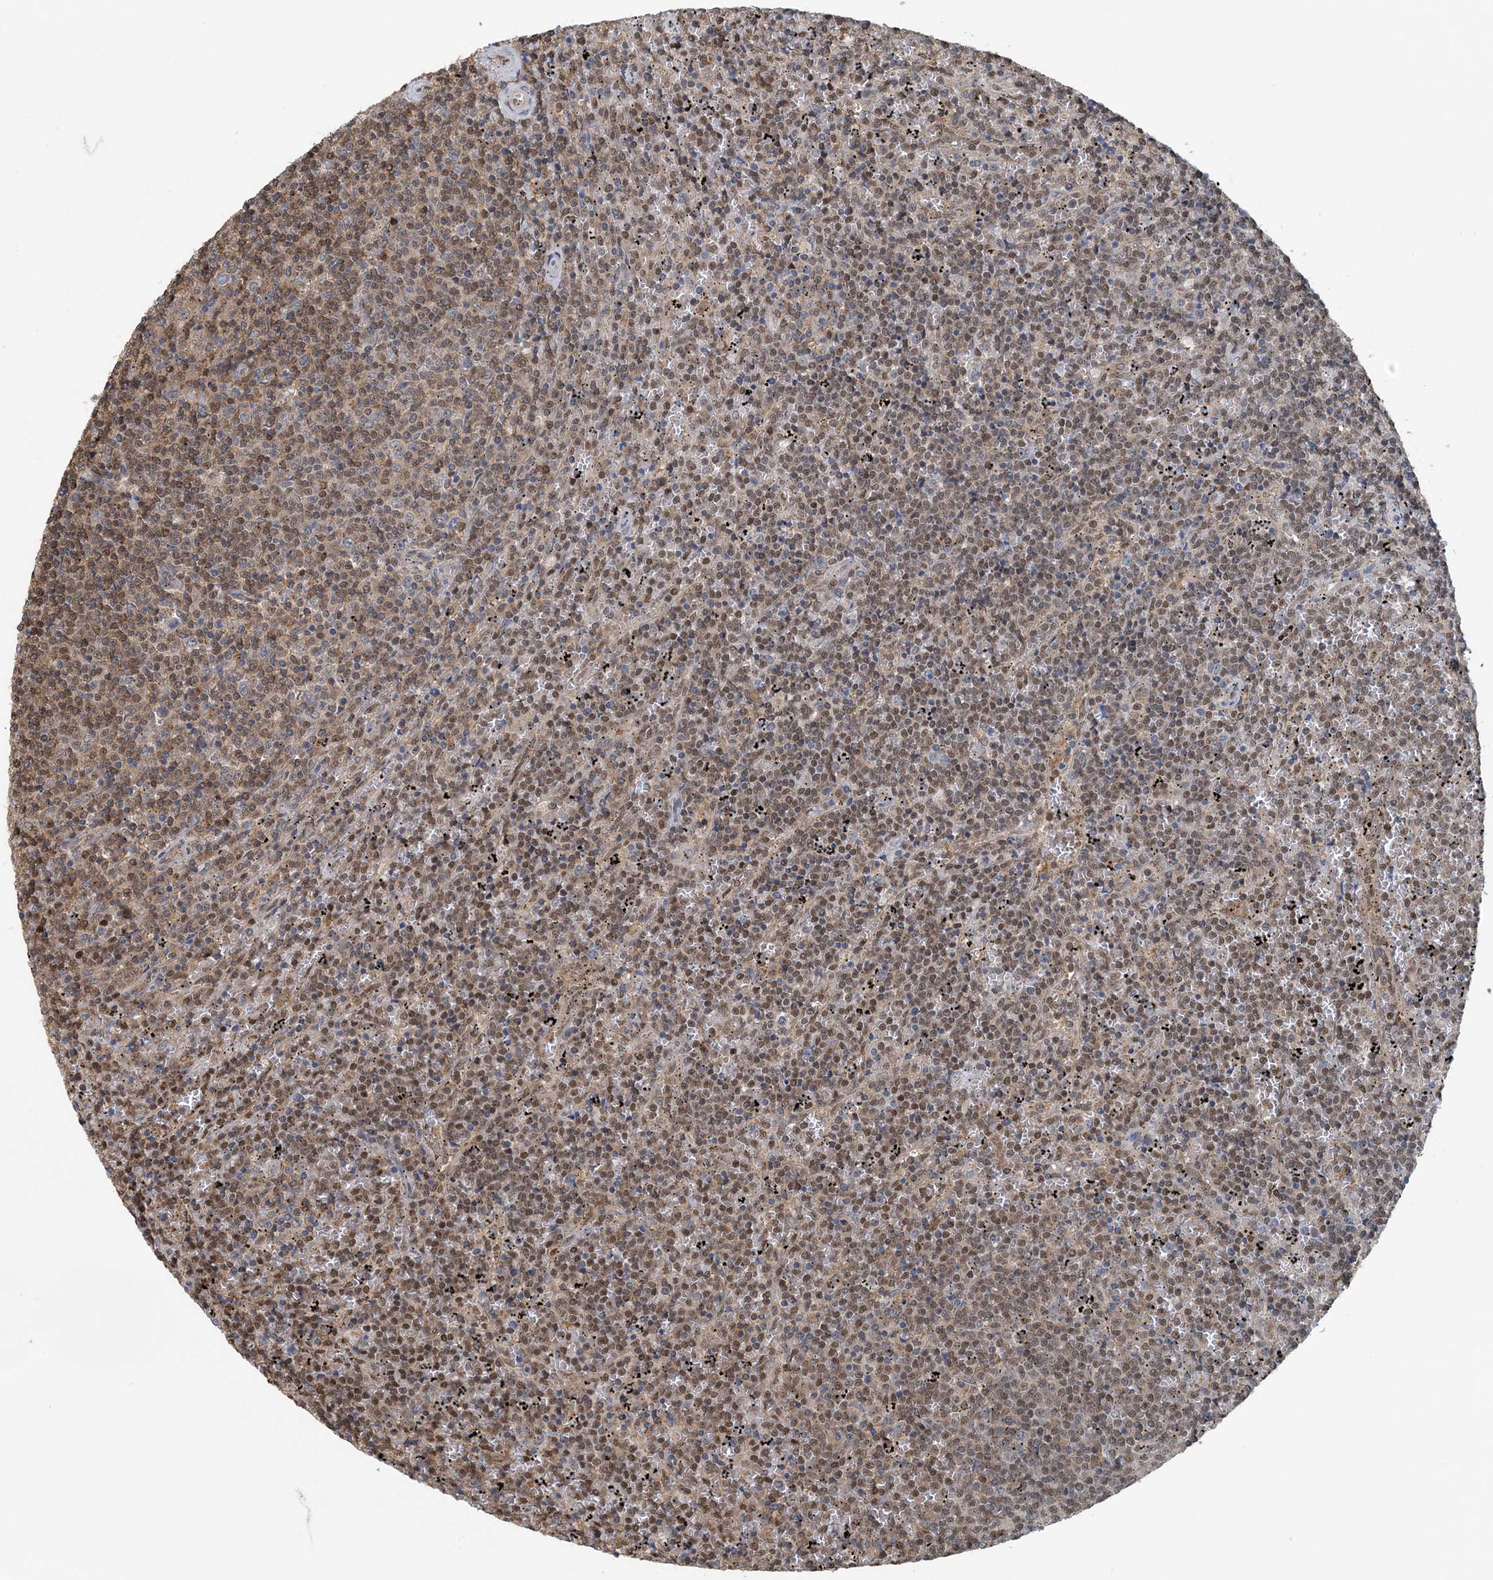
{"staining": {"intensity": "moderate", "quantity": ">75%", "location": "nuclear"}, "tissue": "lymphoma", "cell_type": "Tumor cells", "image_type": "cancer", "snomed": [{"axis": "morphology", "description": "Malignant lymphoma, non-Hodgkin's type, Low grade"}, {"axis": "topography", "description": "Spleen"}], "caption": "High-power microscopy captured an IHC photomicrograph of lymphoma, revealing moderate nuclear expression in about >75% of tumor cells.", "gene": "HIKESHI", "patient": {"sex": "female", "age": 50}}